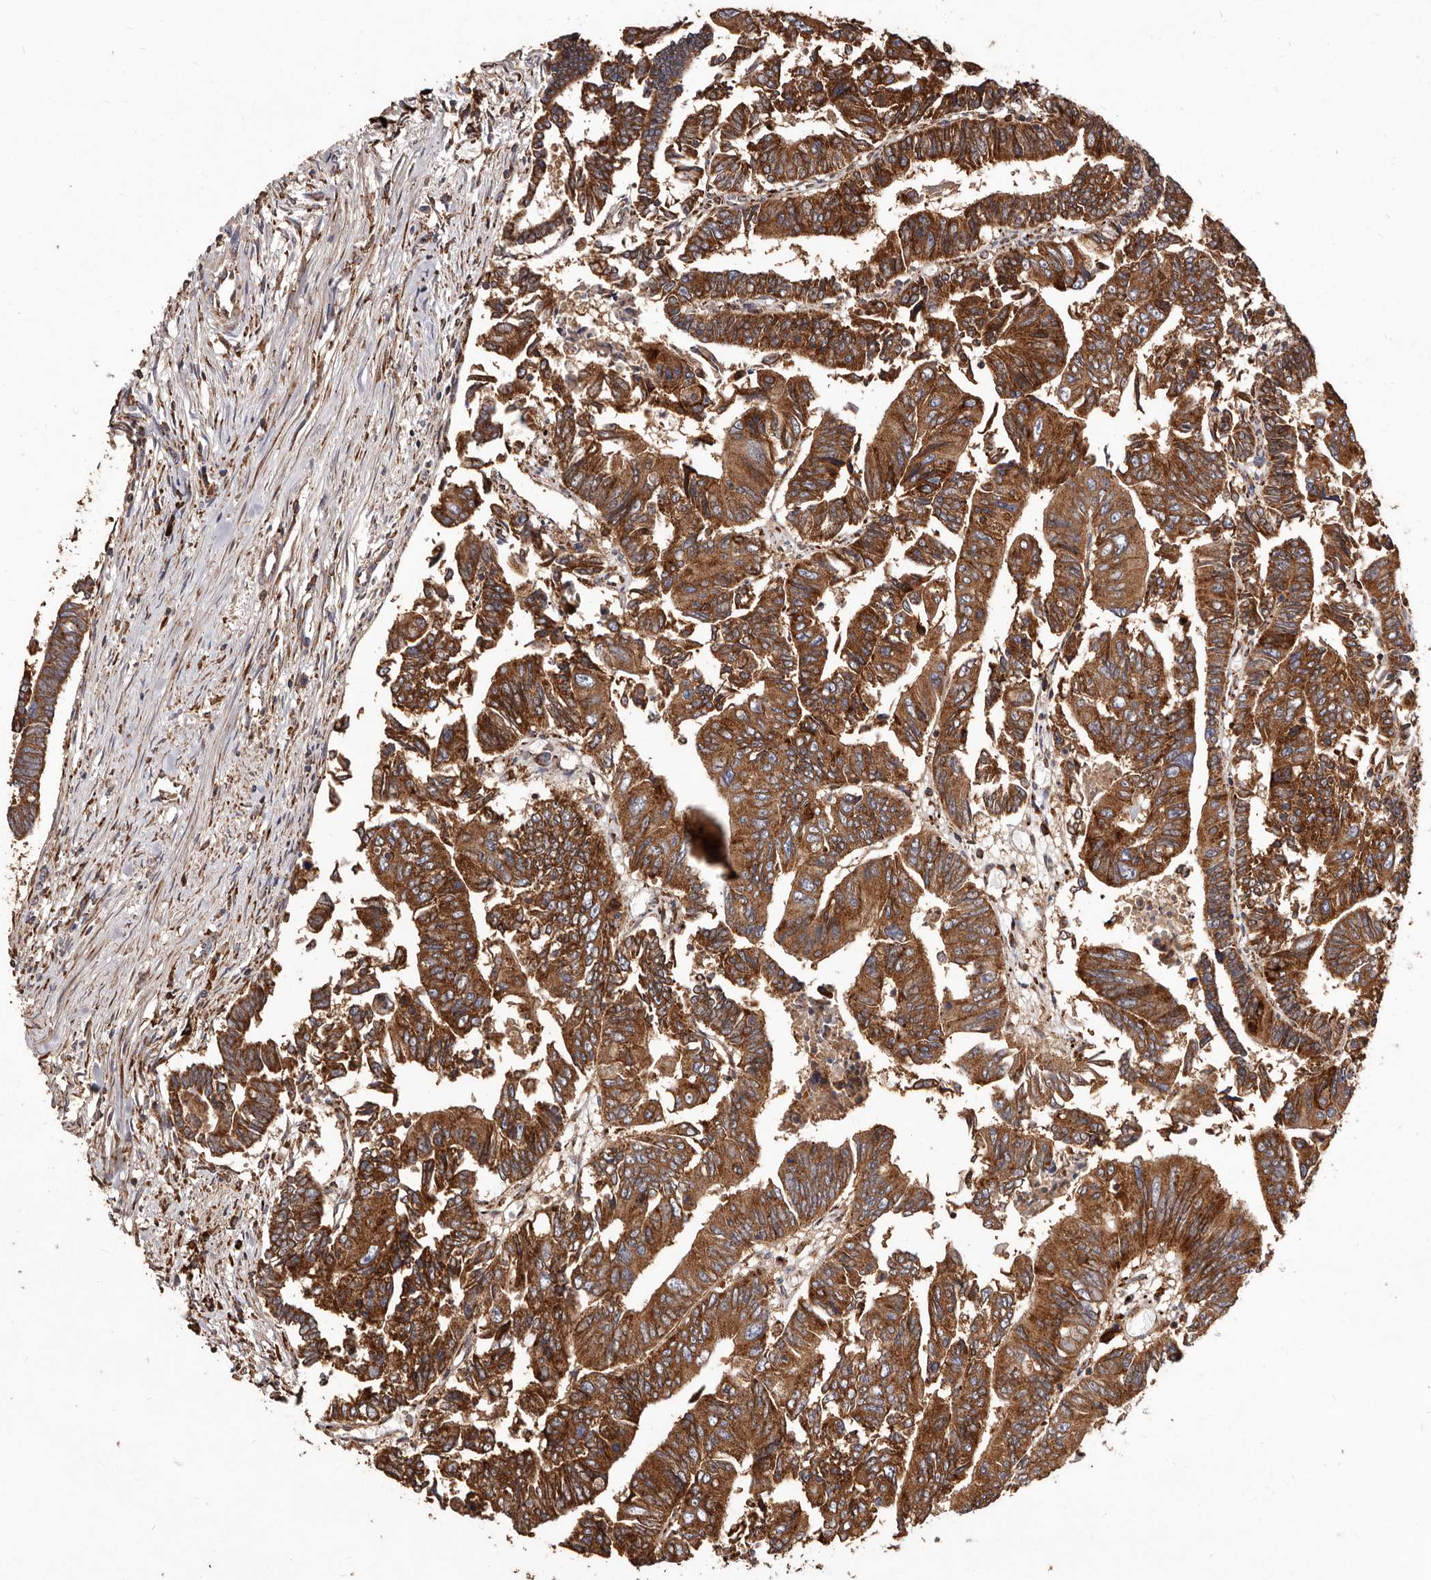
{"staining": {"intensity": "strong", "quantity": ">75%", "location": "cytoplasmic/membranous"}, "tissue": "colorectal cancer", "cell_type": "Tumor cells", "image_type": "cancer", "snomed": [{"axis": "morphology", "description": "Adenocarcinoma, NOS"}, {"axis": "topography", "description": "Rectum"}], "caption": "Approximately >75% of tumor cells in human colorectal cancer (adenocarcinoma) demonstrate strong cytoplasmic/membranous protein expression as visualized by brown immunohistochemical staining.", "gene": "STEAP2", "patient": {"sex": "female", "age": 65}}